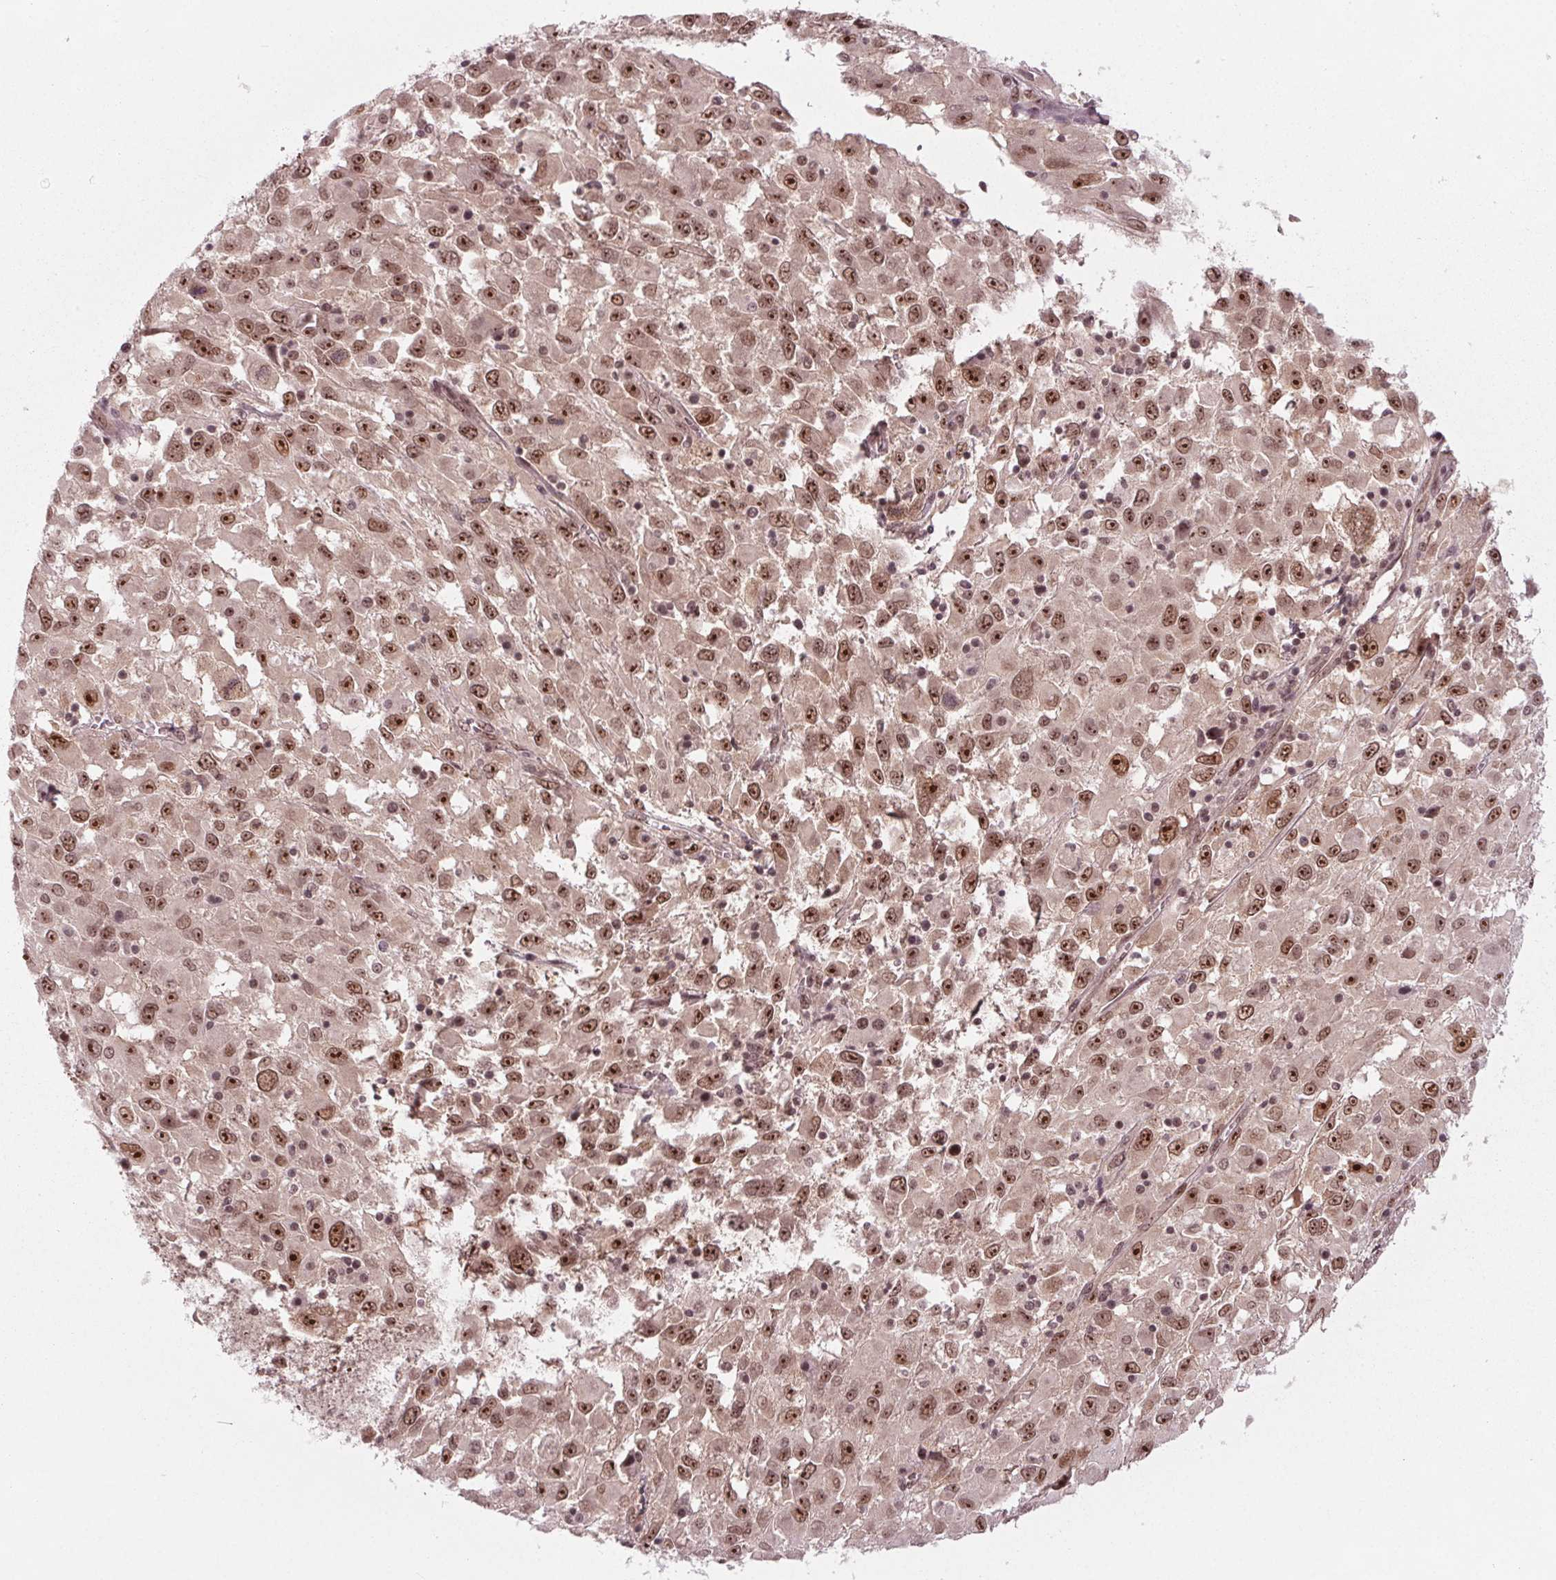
{"staining": {"intensity": "moderate", "quantity": ">75%", "location": "nuclear"}, "tissue": "melanoma", "cell_type": "Tumor cells", "image_type": "cancer", "snomed": [{"axis": "morphology", "description": "Malignant melanoma, Metastatic site"}, {"axis": "topography", "description": "Soft tissue"}], "caption": "Melanoma stained for a protein (brown) displays moderate nuclear positive staining in about >75% of tumor cells.", "gene": "DDX41", "patient": {"sex": "male", "age": 50}}